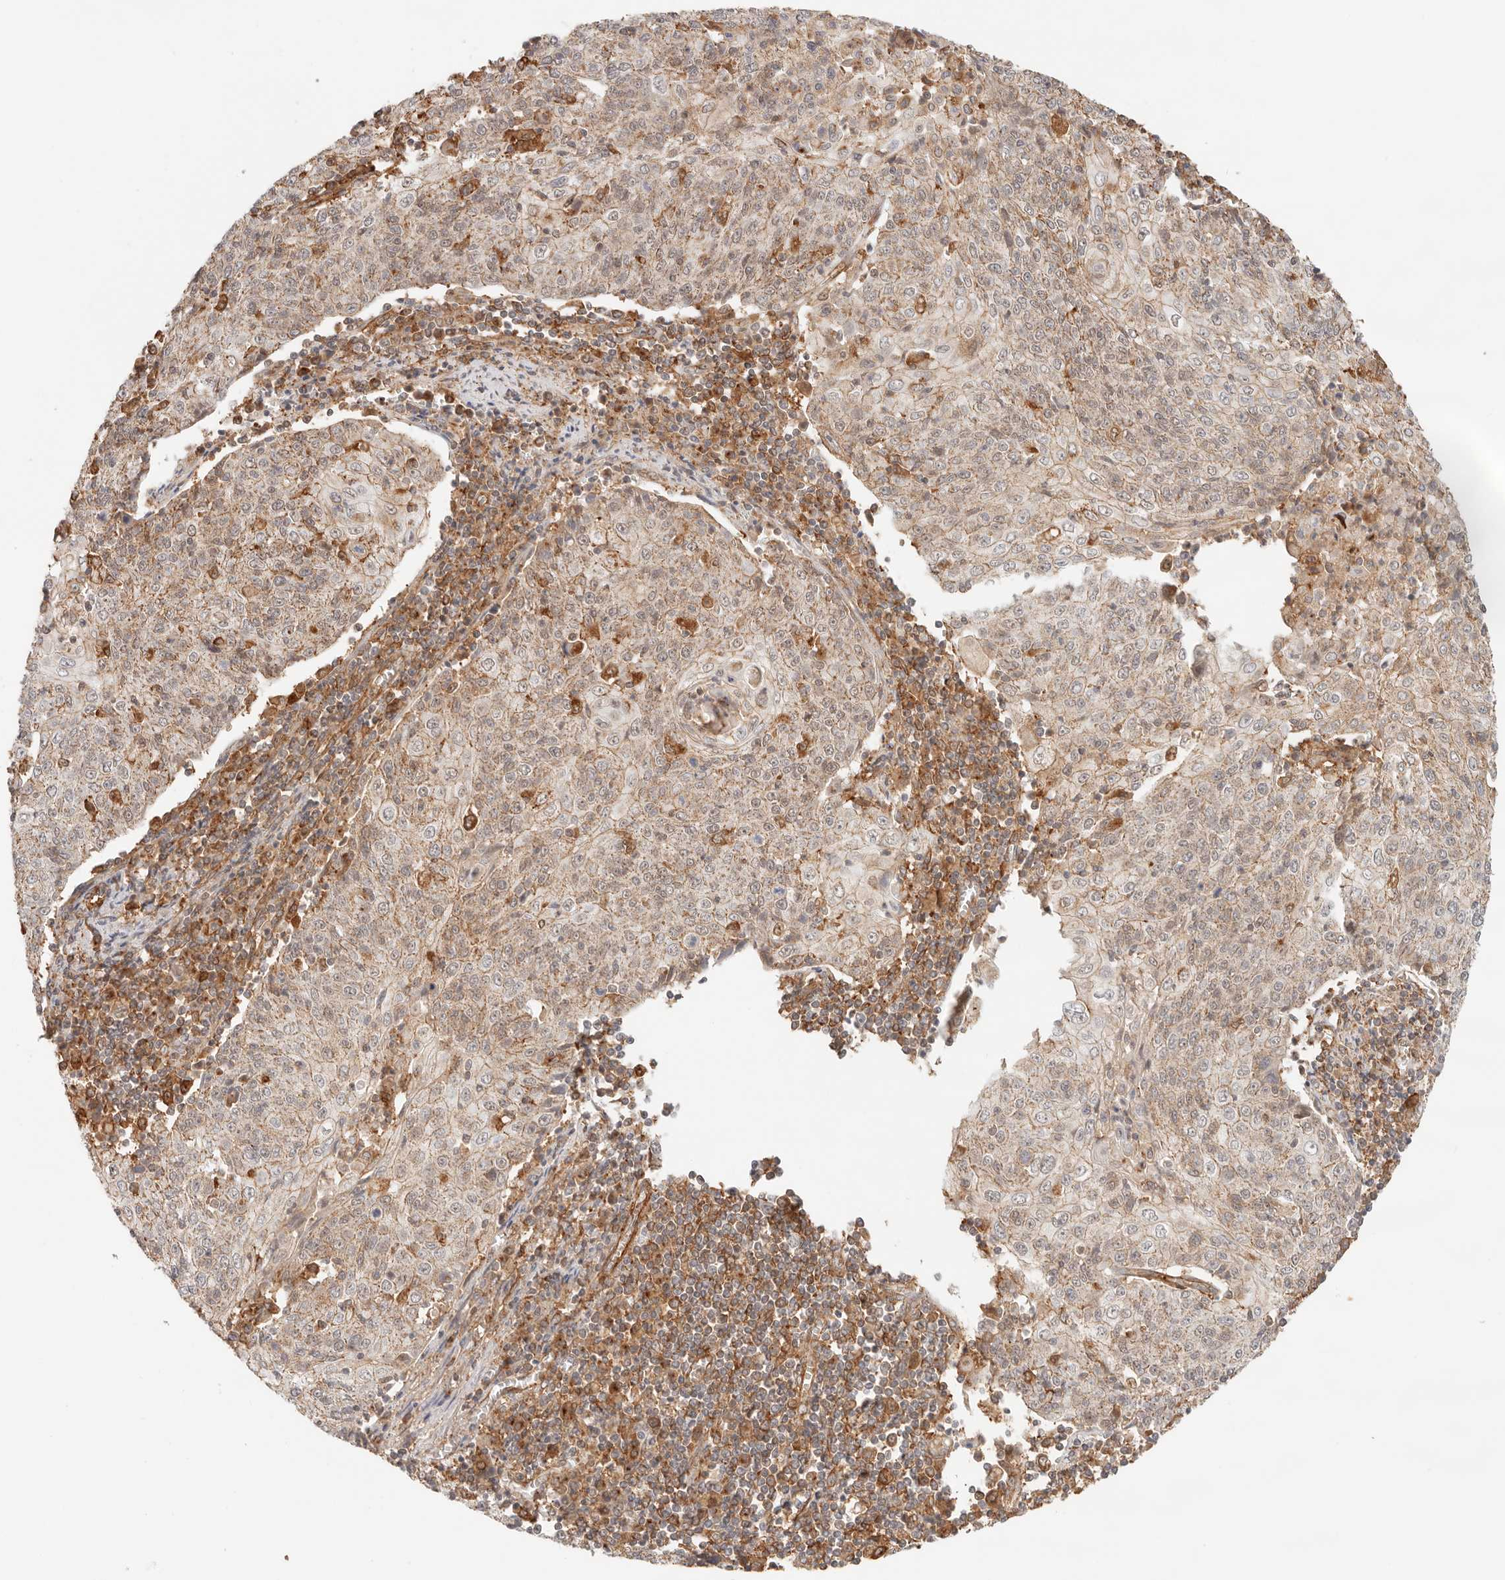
{"staining": {"intensity": "weak", "quantity": "25%-75%", "location": "cytoplasmic/membranous,nuclear"}, "tissue": "cervical cancer", "cell_type": "Tumor cells", "image_type": "cancer", "snomed": [{"axis": "morphology", "description": "Squamous cell carcinoma, NOS"}, {"axis": "topography", "description": "Cervix"}], "caption": "Squamous cell carcinoma (cervical) stained for a protein shows weak cytoplasmic/membranous and nuclear positivity in tumor cells.", "gene": "HEXD", "patient": {"sex": "female", "age": 48}}